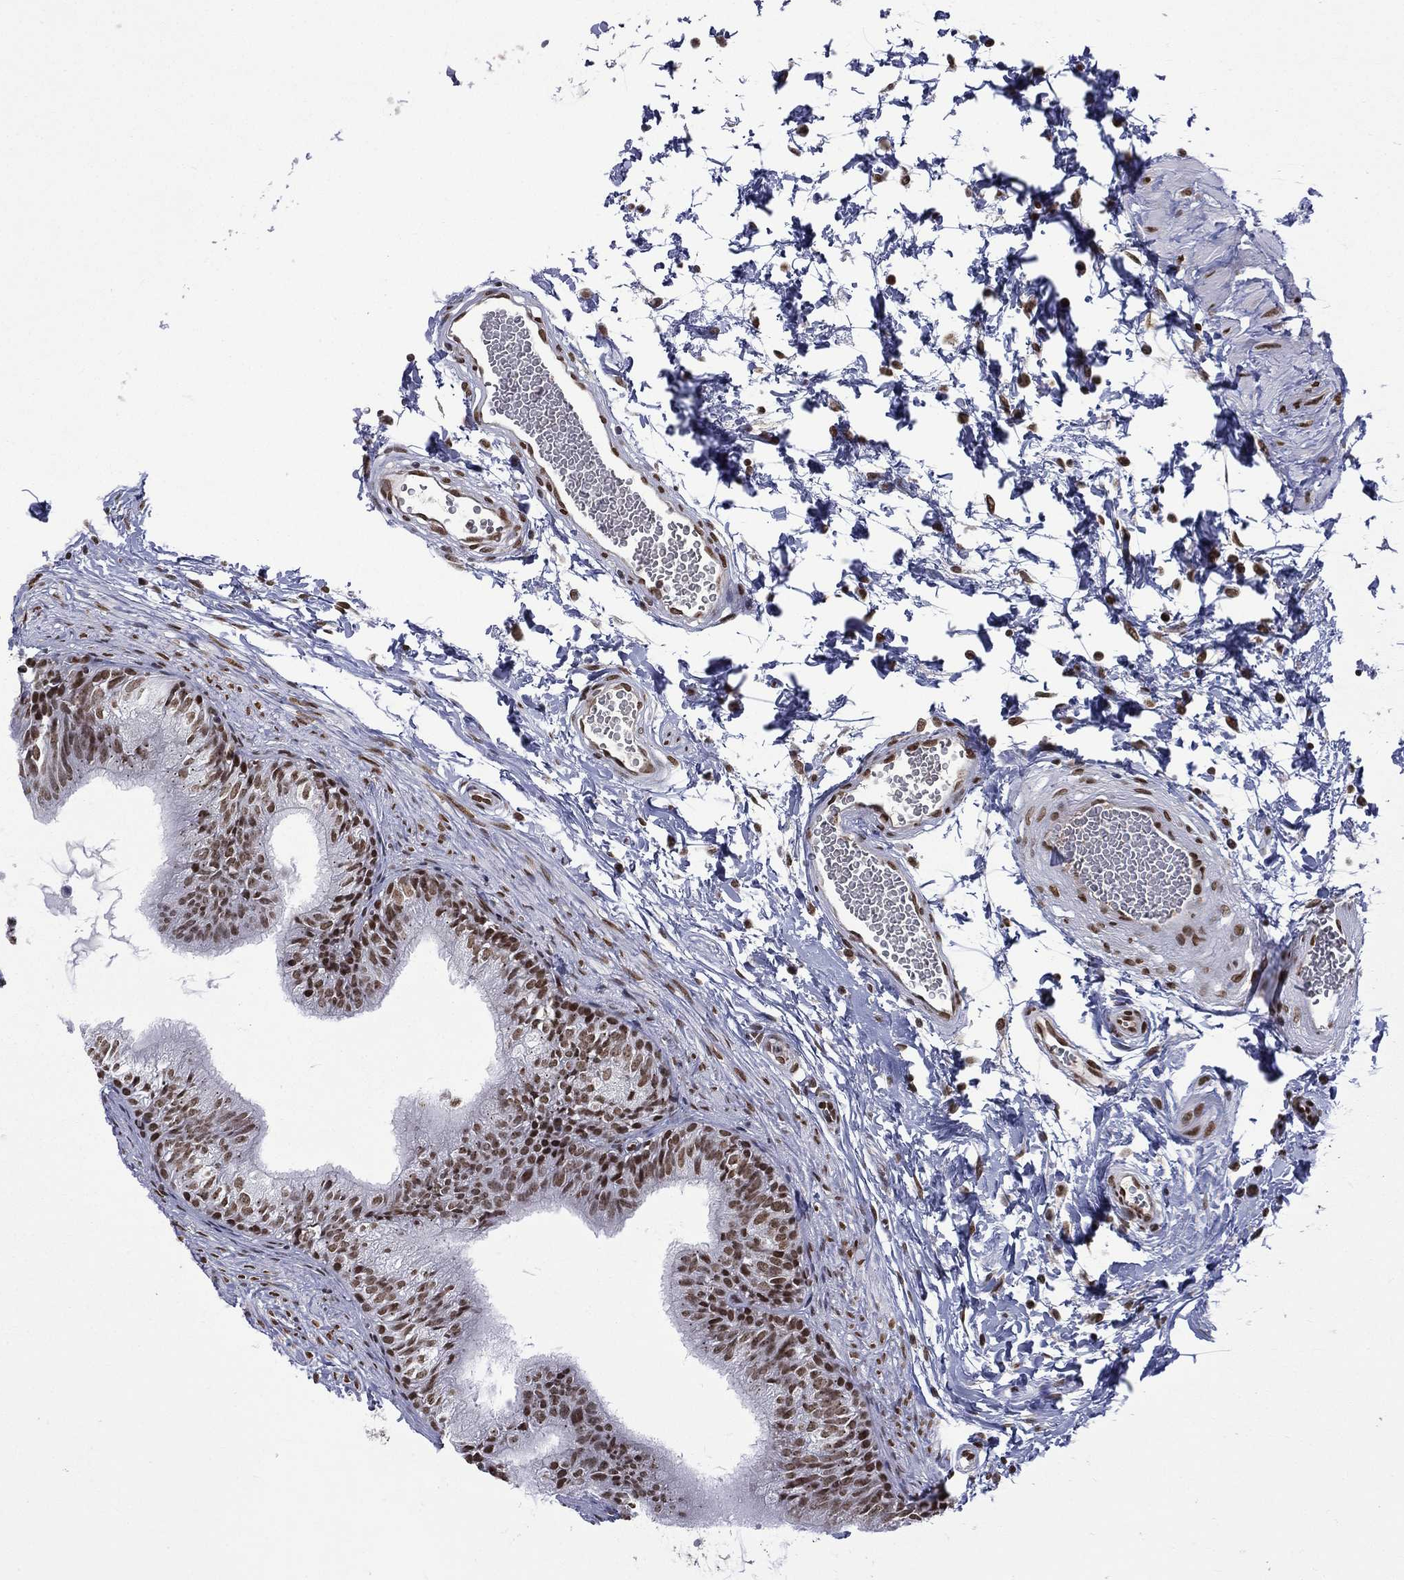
{"staining": {"intensity": "strong", "quantity": ">75%", "location": "nuclear"}, "tissue": "epididymis", "cell_type": "Glandular cells", "image_type": "normal", "snomed": [{"axis": "morphology", "description": "Normal tissue, NOS"}, {"axis": "topography", "description": "Epididymis"}], "caption": "Immunohistochemistry (IHC) micrograph of benign epididymis stained for a protein (brown), which shows high levels of strong nuclear staining in about >75% of glandular cells.", "gene": "C5orf24", "patient": {"sex": "male", "age": 22}}